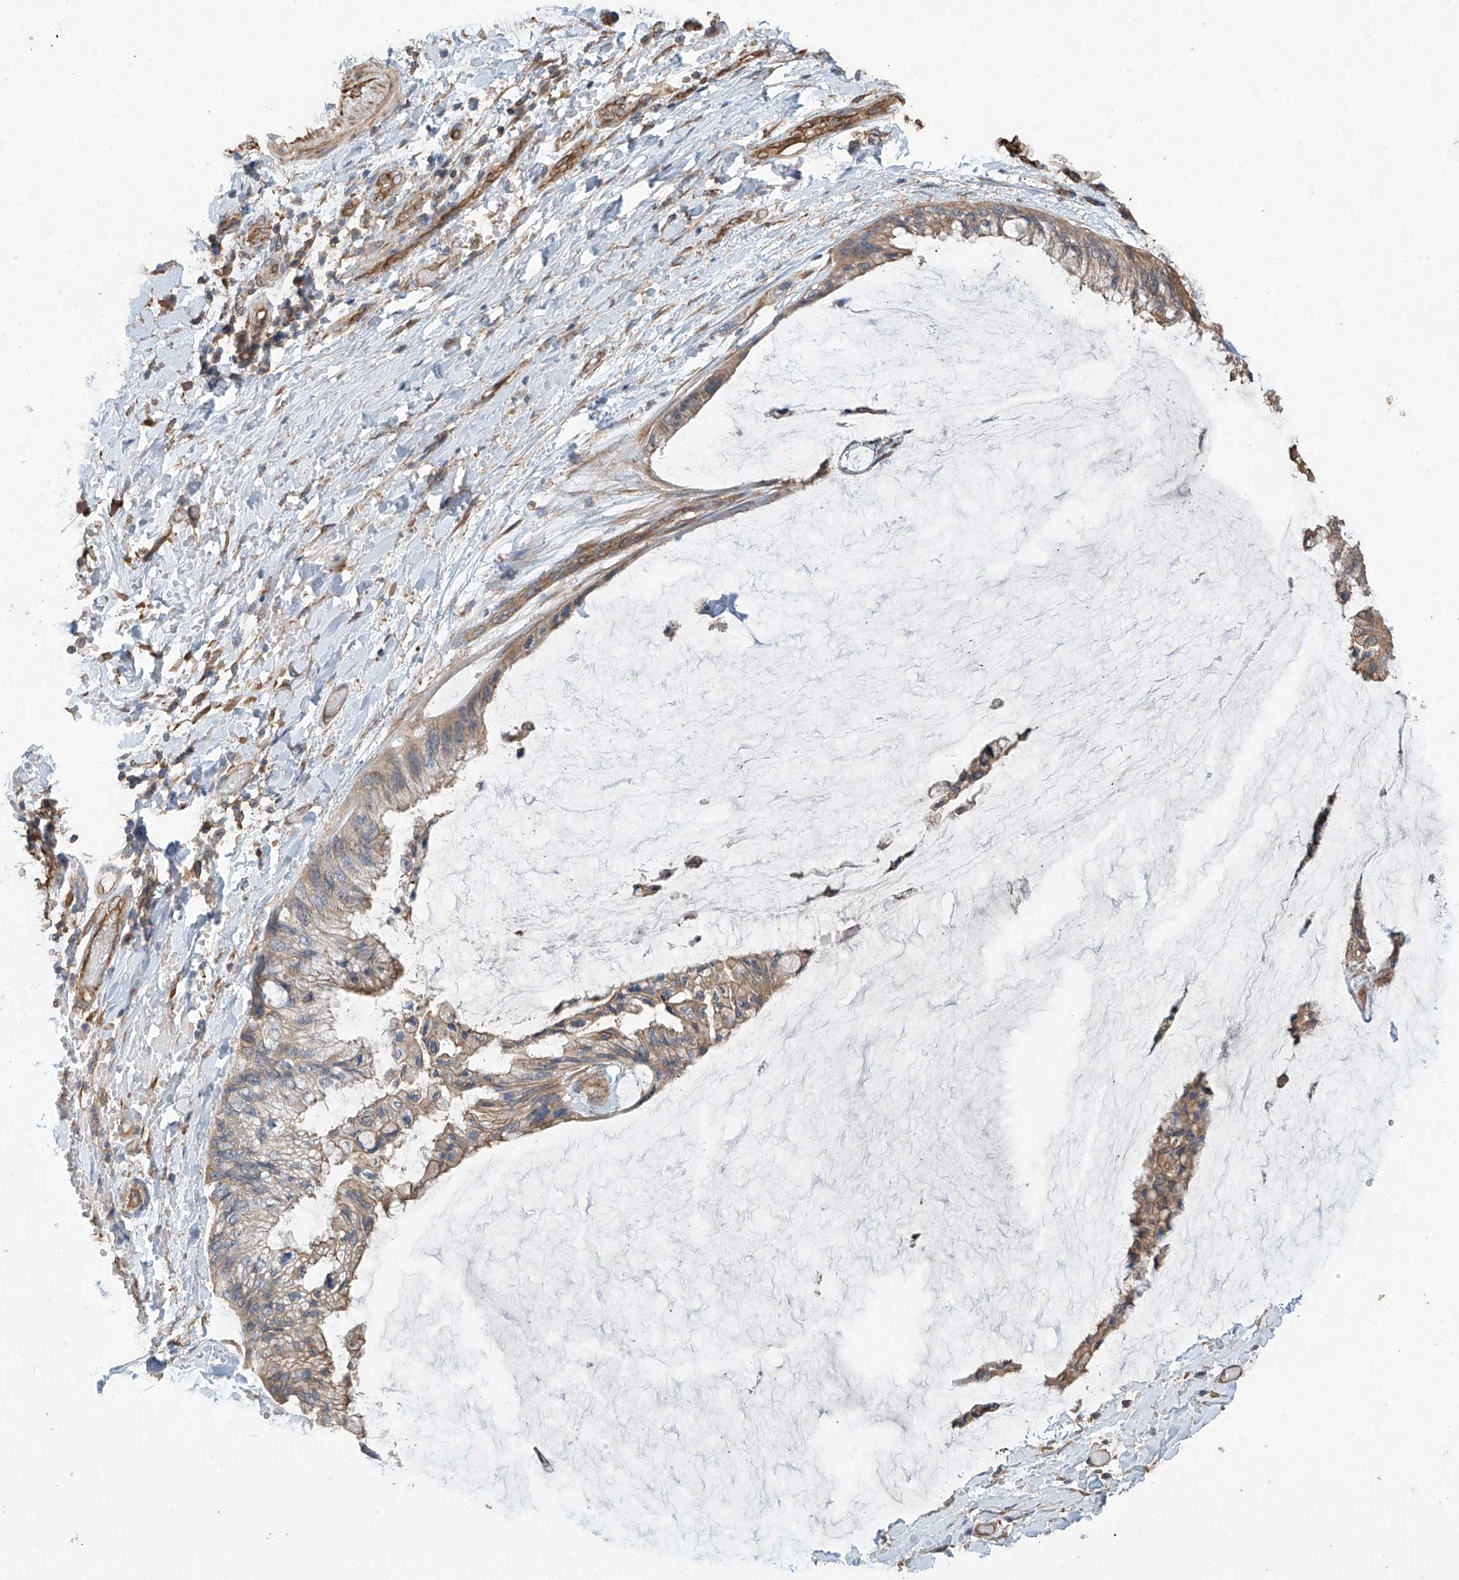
{"staining": {"intensity": "moderate", "quantity": "25%-75%", "location": "cytoplasmic/membranous"}, "tissue": "ovarian cancer", "cell_type": "Tumor cells", "image_type": "cancer", "snomed": [{"axis": "morphology", "description": "Cystadenocarcinoma, mucinous, NOS"}, {"axis": "topography", "description": "Ovary"}], "caption": "Brown immunohistochemical staining in human ovarian mucinous cystadenocarcinoma reveals moderate cytoplasmic/membranous expression in about 25%-75% of tumor cells.", "gene": "AGBL5", "patient": {"sex": "female", "age": 39}}